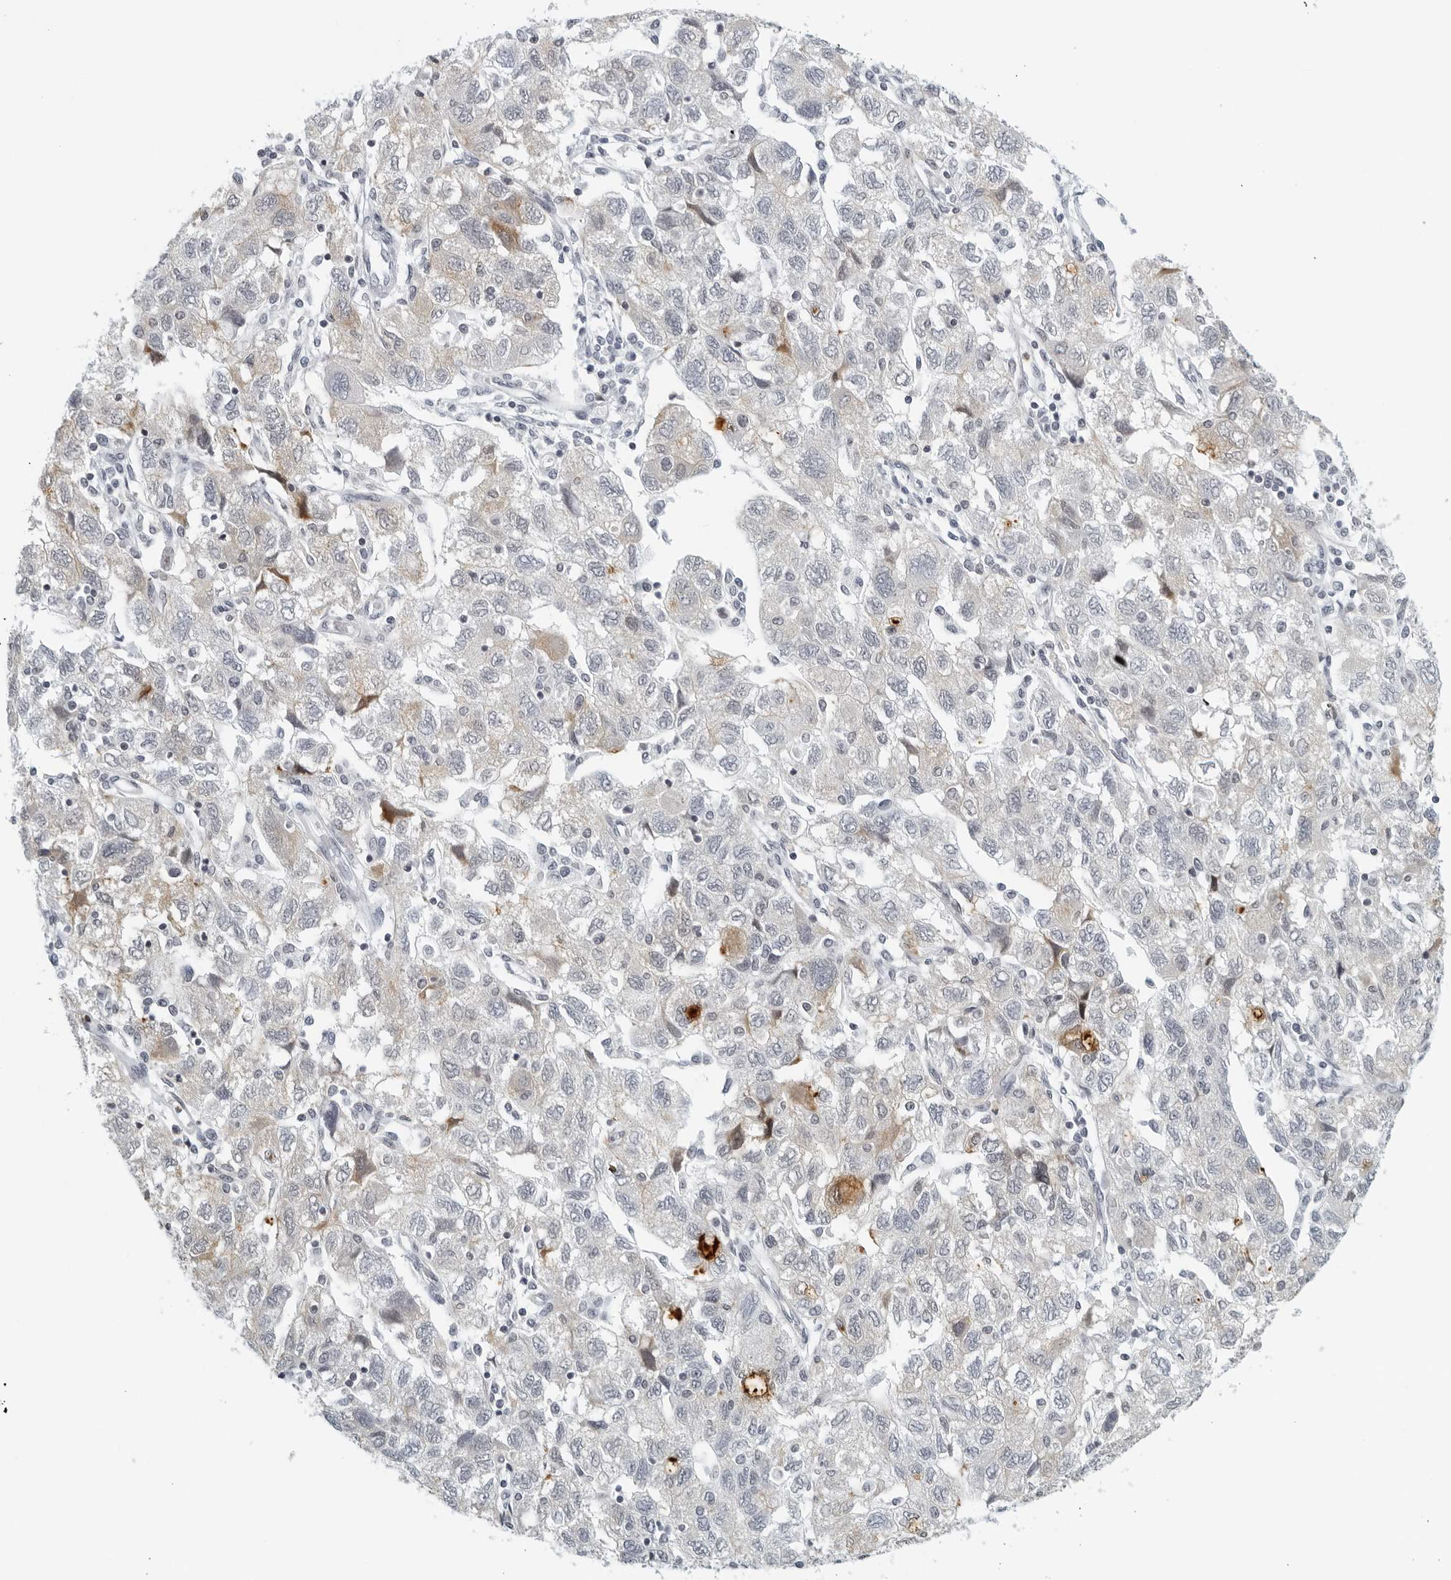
{"staining": {"intensity": "weak", "quantity": "<25%", "location": "cytoplasmic/membranous"}, "tissue": "ovarian cancer", "cell_type": "Tumor cells", "image_type": "cancer", "snomed": [{"axis": "morphology", "description": "Carcinoma, NOS"}, {"axis": "morphology", "description": "Cystadenocarcinoma, serous, NOS"}, {"axis": "topography", "description": "Ovary"}], "caption": "Ovarian cancer (serous cystadenocarcinoma) stained for a protein using immunohistochemistry exhibits no expression tumor cells.", "gene": "KLK7", "patient": {"sex": "female", "age": 69}}